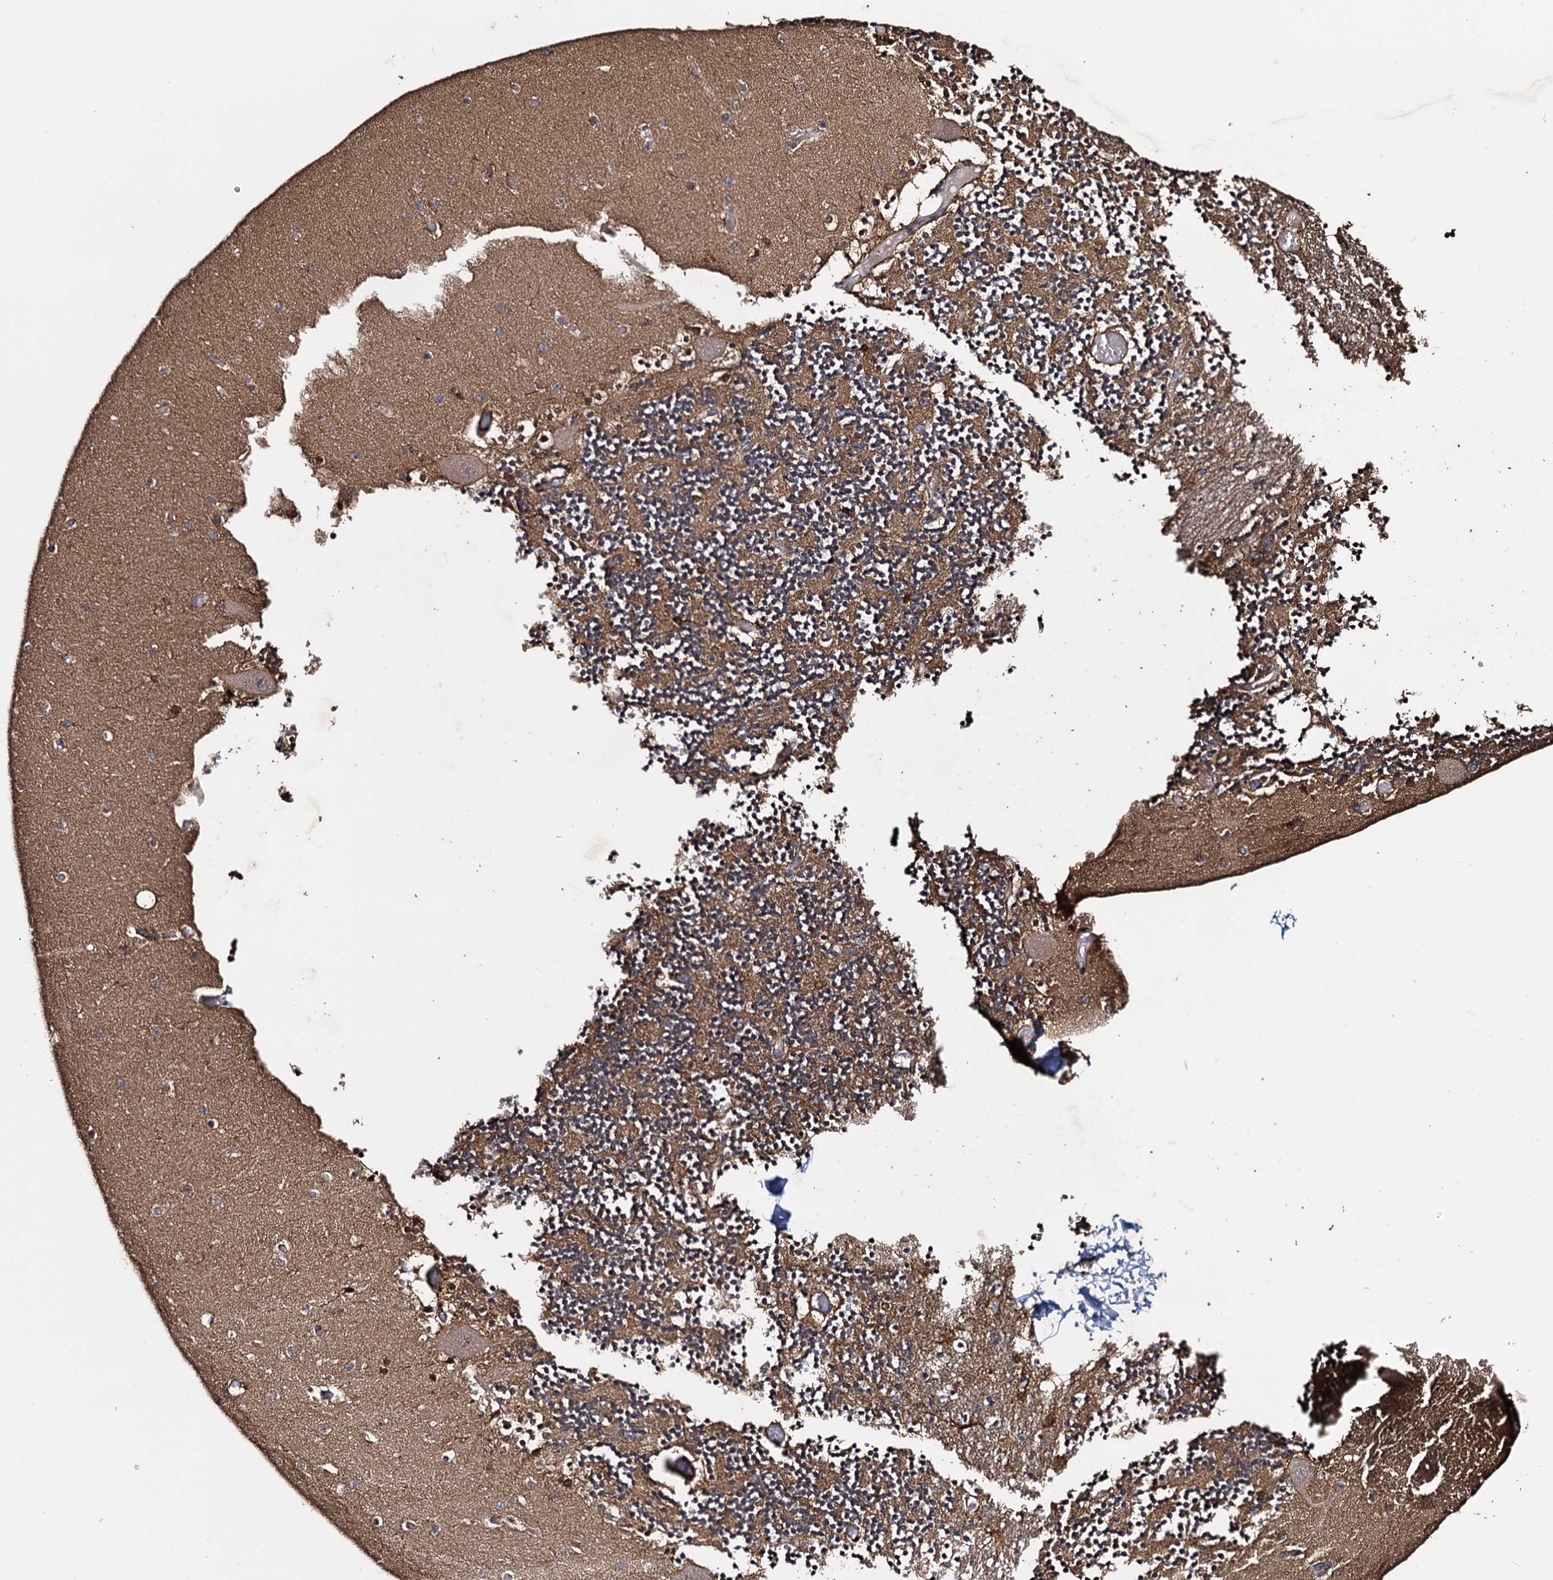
{"staining": {"intensity": "moderate", "quantity": ">75%", "location": "cytoplasmic/membranous"}, "tissue": "cerebellum", "cell_type": "Cells in granular layer", "image_type": "normal", "snomed": [{"axis": "morphology", "description": "Normal tissue, NOS"}, {"axis": "topography", "description": "Cerebellum"}], "caption": "Protein expression analysis of benign human cerebellum reveals moderate cytoplasmic/membranous expression in about >75% of cells in granular layer.", "gene": "SLC46A3", "patient": {"sex": "female", "age": 28}}